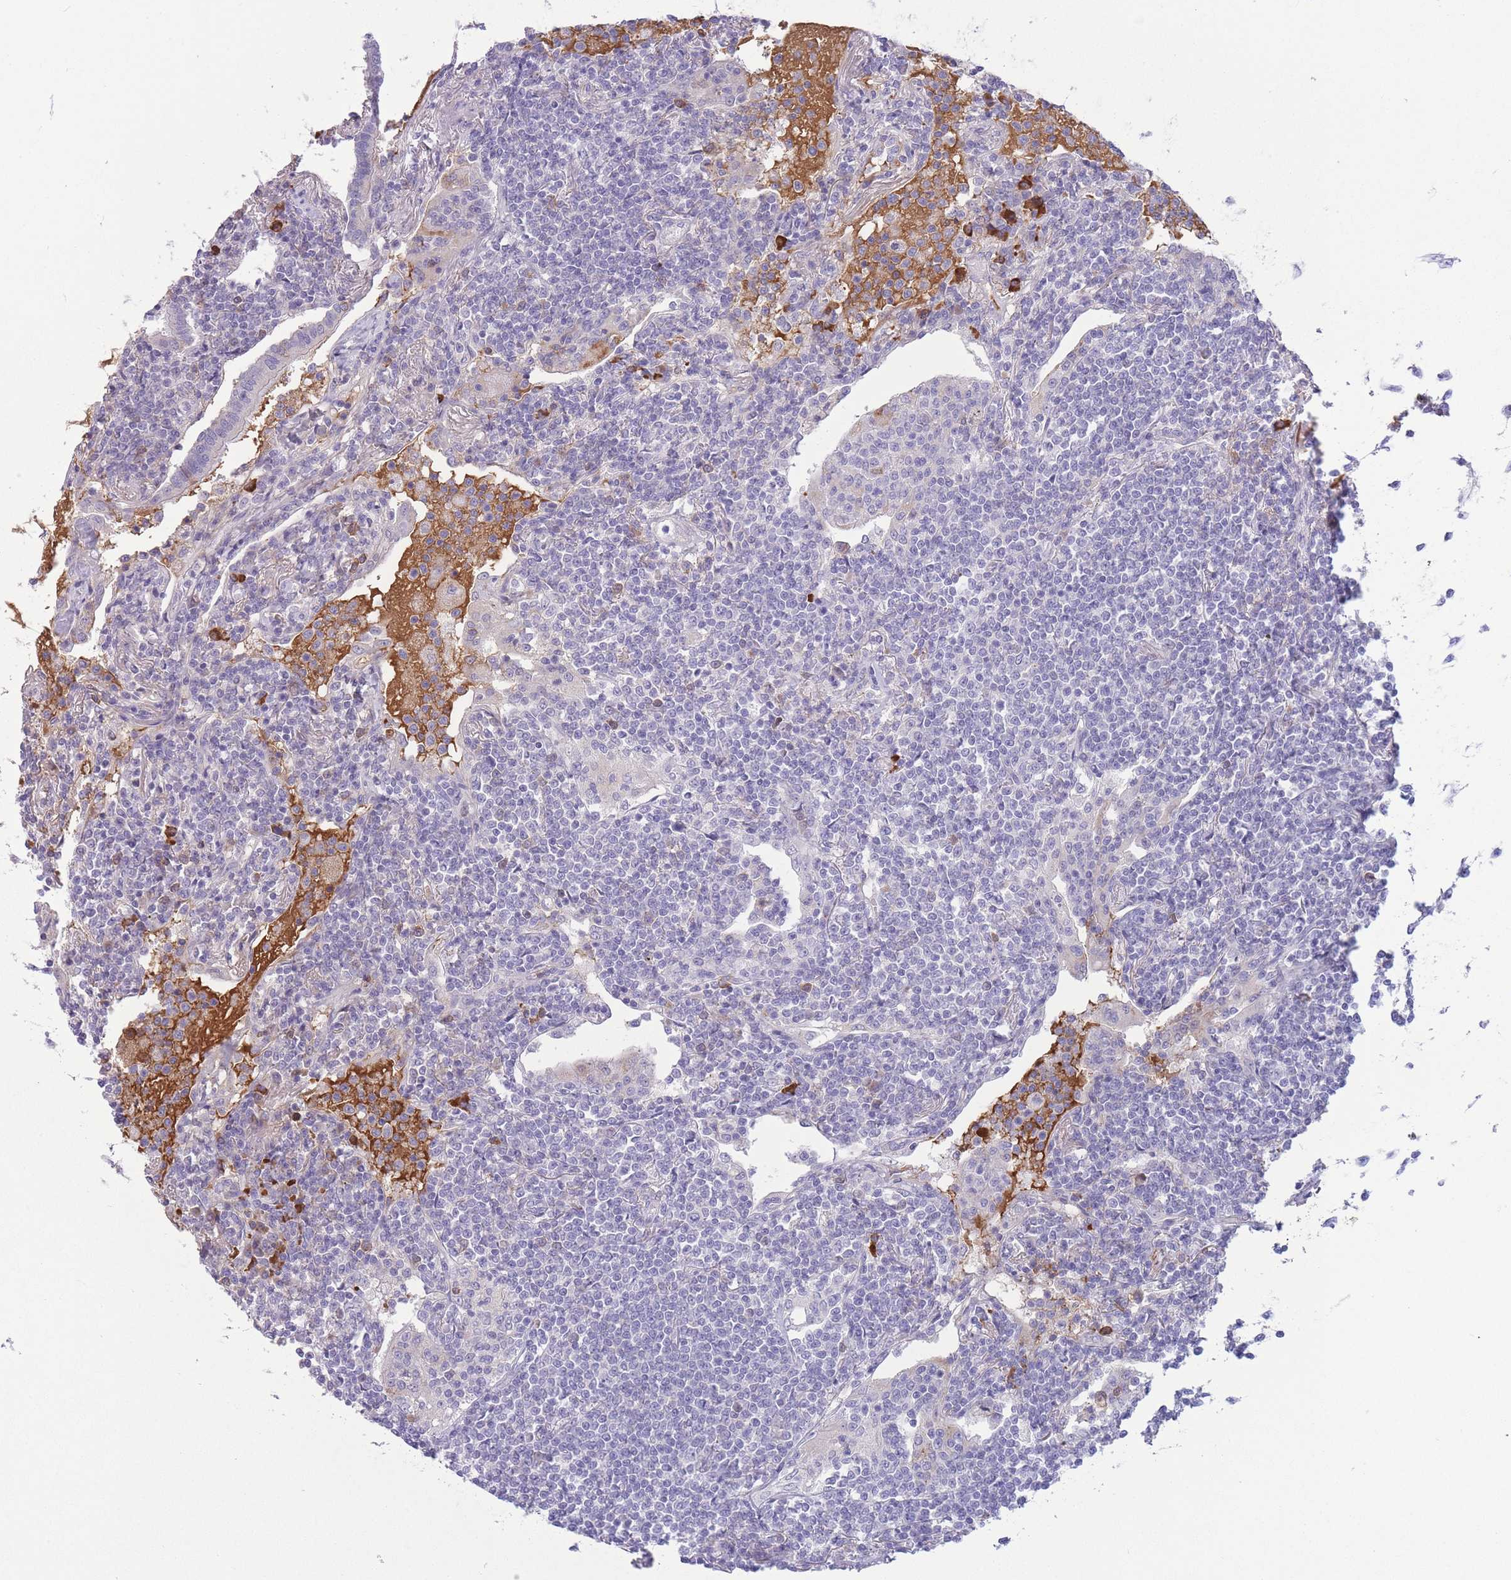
{"staining": {"intensity": "negative", "quantity": "none", "location": "none"}, "tissue": "lymphoma", "cell_type": "Tumor cells", "image_type": "cancer", "snomed": [{"axis": "morphology", "description": "Malignant lymphoma, non-Hodgkin's type, Low grade"}, {"axis": "topography", "description": "Lung"}], "caption": "Immunohistochemistry (IHC) photomicrograph of neoplastic tissue: low-grade malignant lymphoma, non-Hodgkin's type stained with DAB (3,3'-diaminobenzidine) shows no significant protein positivity in tumor cells. The staining was performed using DAB (3,3'-diaminobenzidine) to visualize the protein expression in brown, while the nuclei were stained in blue with hematoxylin (Magnification: 20x).", "gene": "ASAP3", "patient": {"sex": "female", "age": 71}}